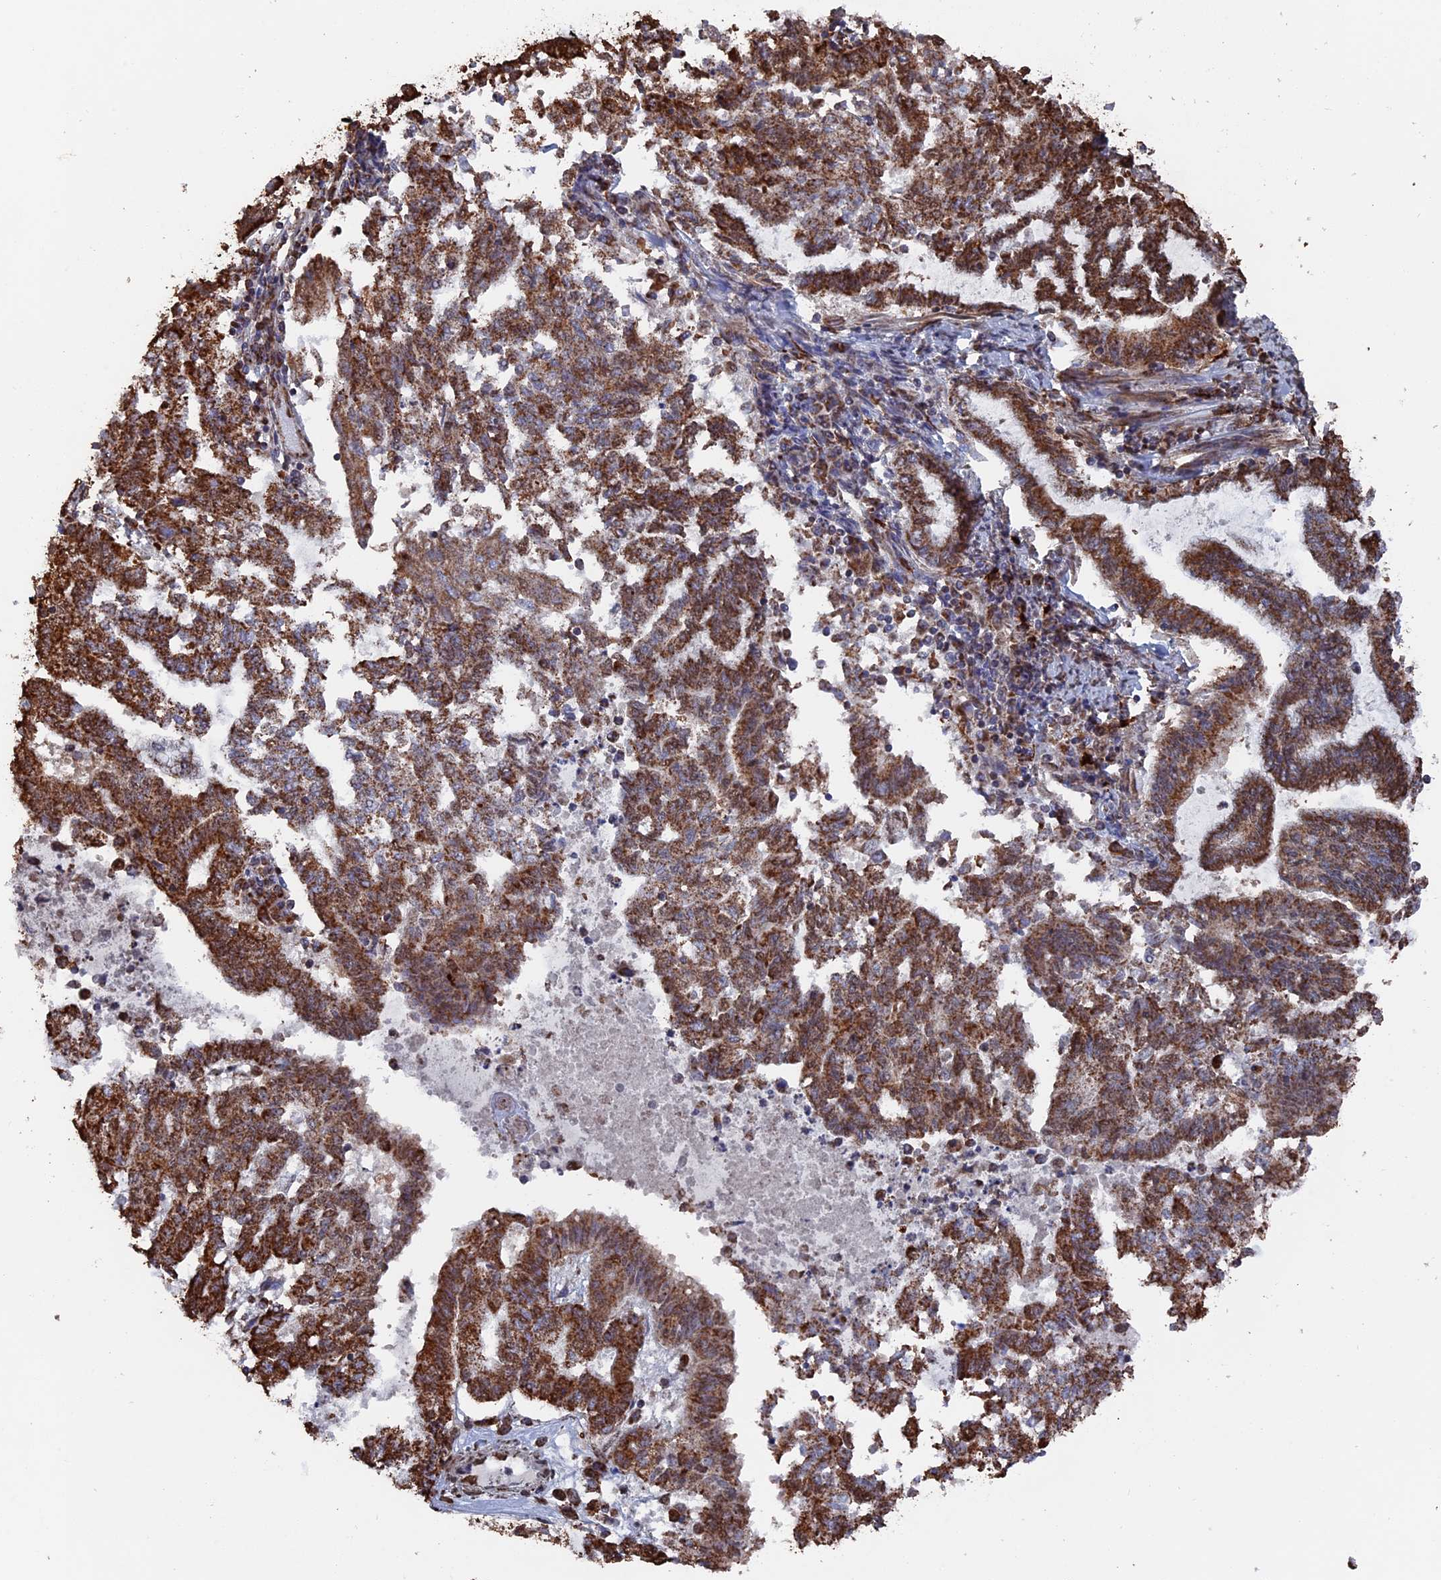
{"staining": {"intensity": "moderate", "quantity": ">75%", "location": "cytoplasmic/membranous"}, "tissue": "endometrial cancer", "cell_type": "Tumor cells", "image_type": "cancer", "snomed": [{"axis": "morphology", "description": "Adenocarcinoma, NOS"}, {"axis": "topography", "description": "Endometrium"}], "caption": "A brown stain highlights moderate cytoplasmic/membranous staining of a protein in endometrial cancer (adenocarcinoma) tumor cells. The protein of interest is shown in brown color, while the nuclei are stained blue.", "gene": "SMG9", "patient": {"sex": "female", "age": 79}}